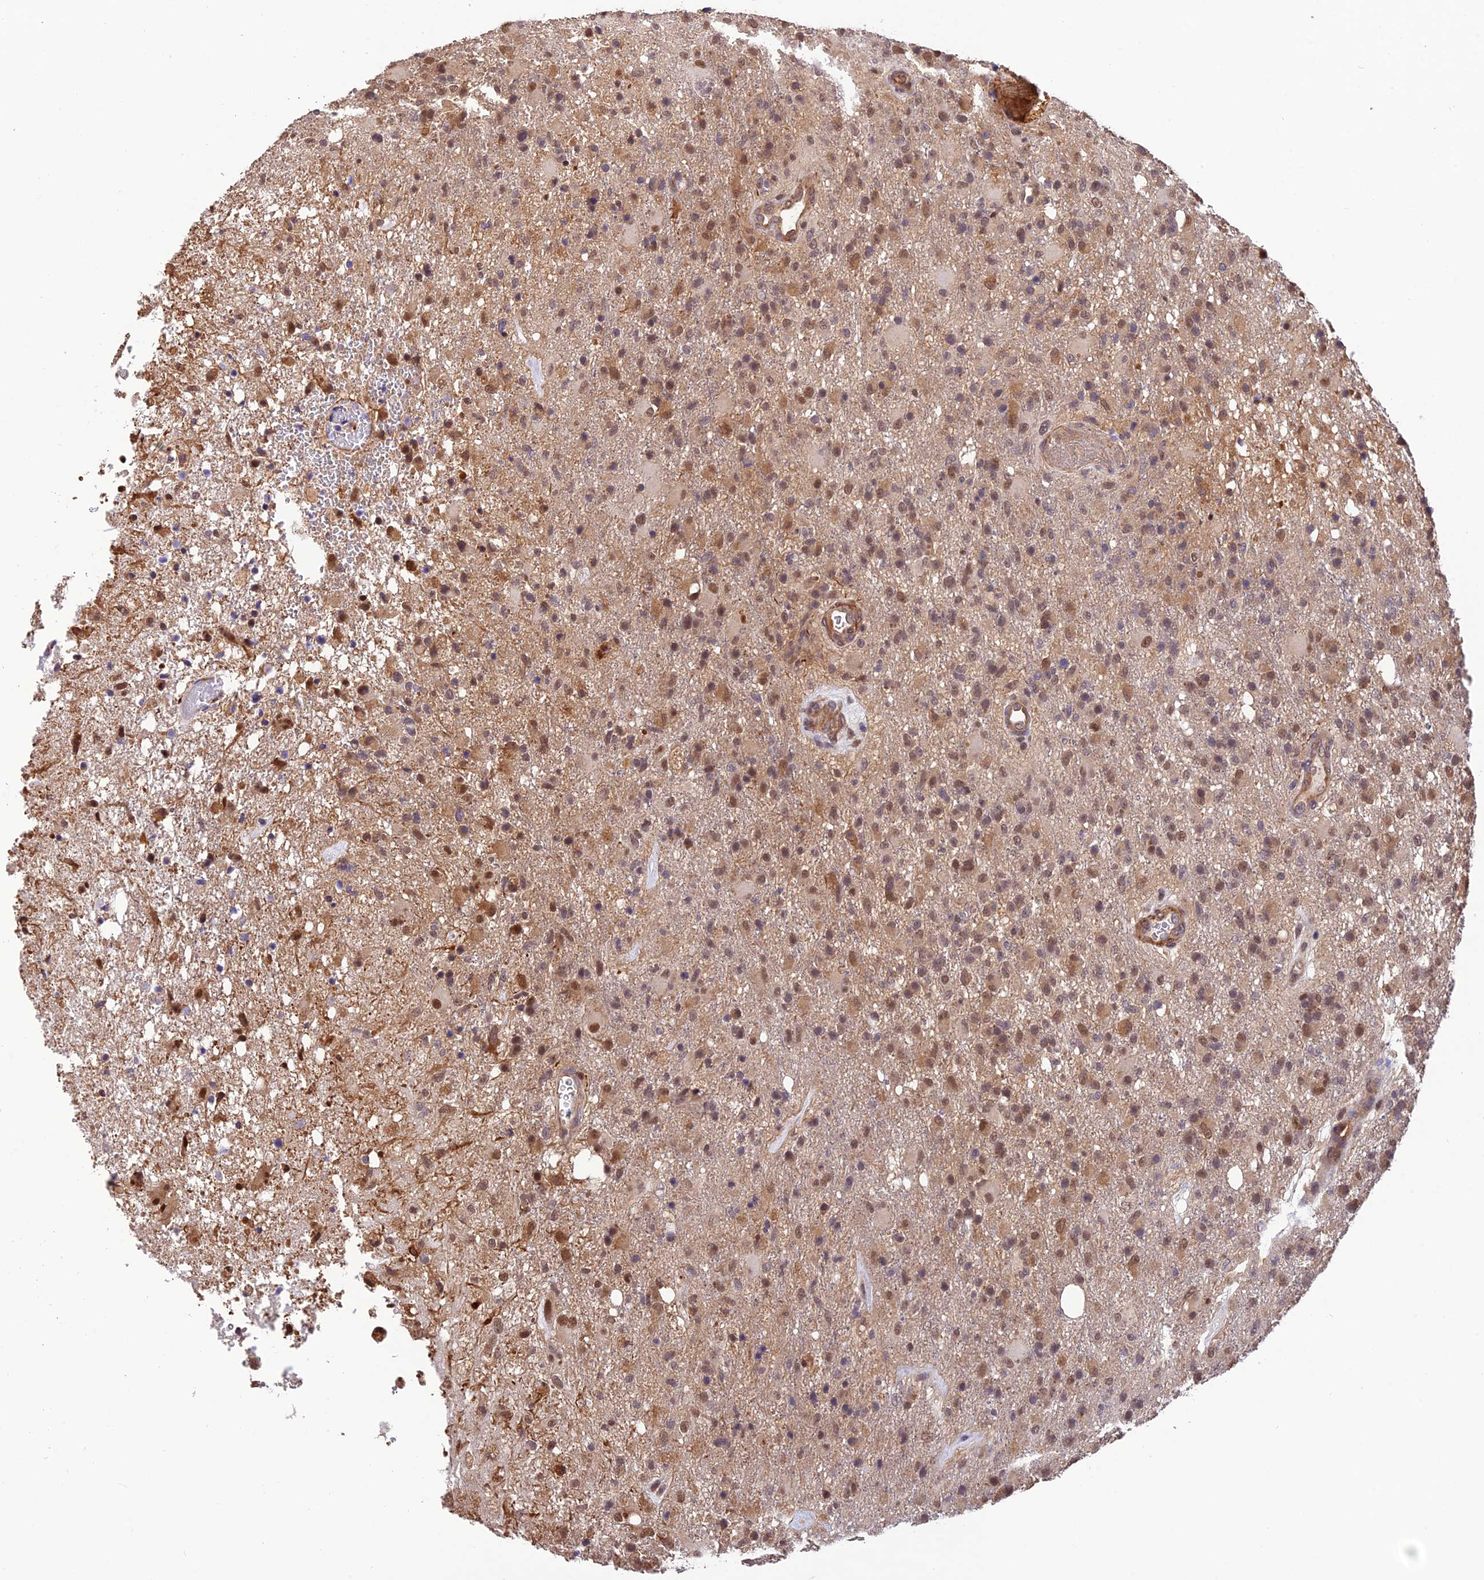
{"staining": {"intensity": "moderate", "quantity": ">75%", "location": "cytoplasmic/membranous,nuclear"}, "tissue": "glioma", "cell_type": "Tumor cells", "image_type": "cancer", "snomed": [{"axis": "morphology", "description": "Glioma, malignant, High grade"}, {"axis": "topography", "description": "Brain"}], "caption": "Immunohistochemistry (DAB) staining of malignant glioma (high-grade) demonstrates moderate cytoplasmic/membranous and nuclear protein staining in about >75% of tumor cells. (IHC, brightfield microscopy, high magnification).", "gene": "PSMB3", "patient": {"sex": "female", "age": 74}}